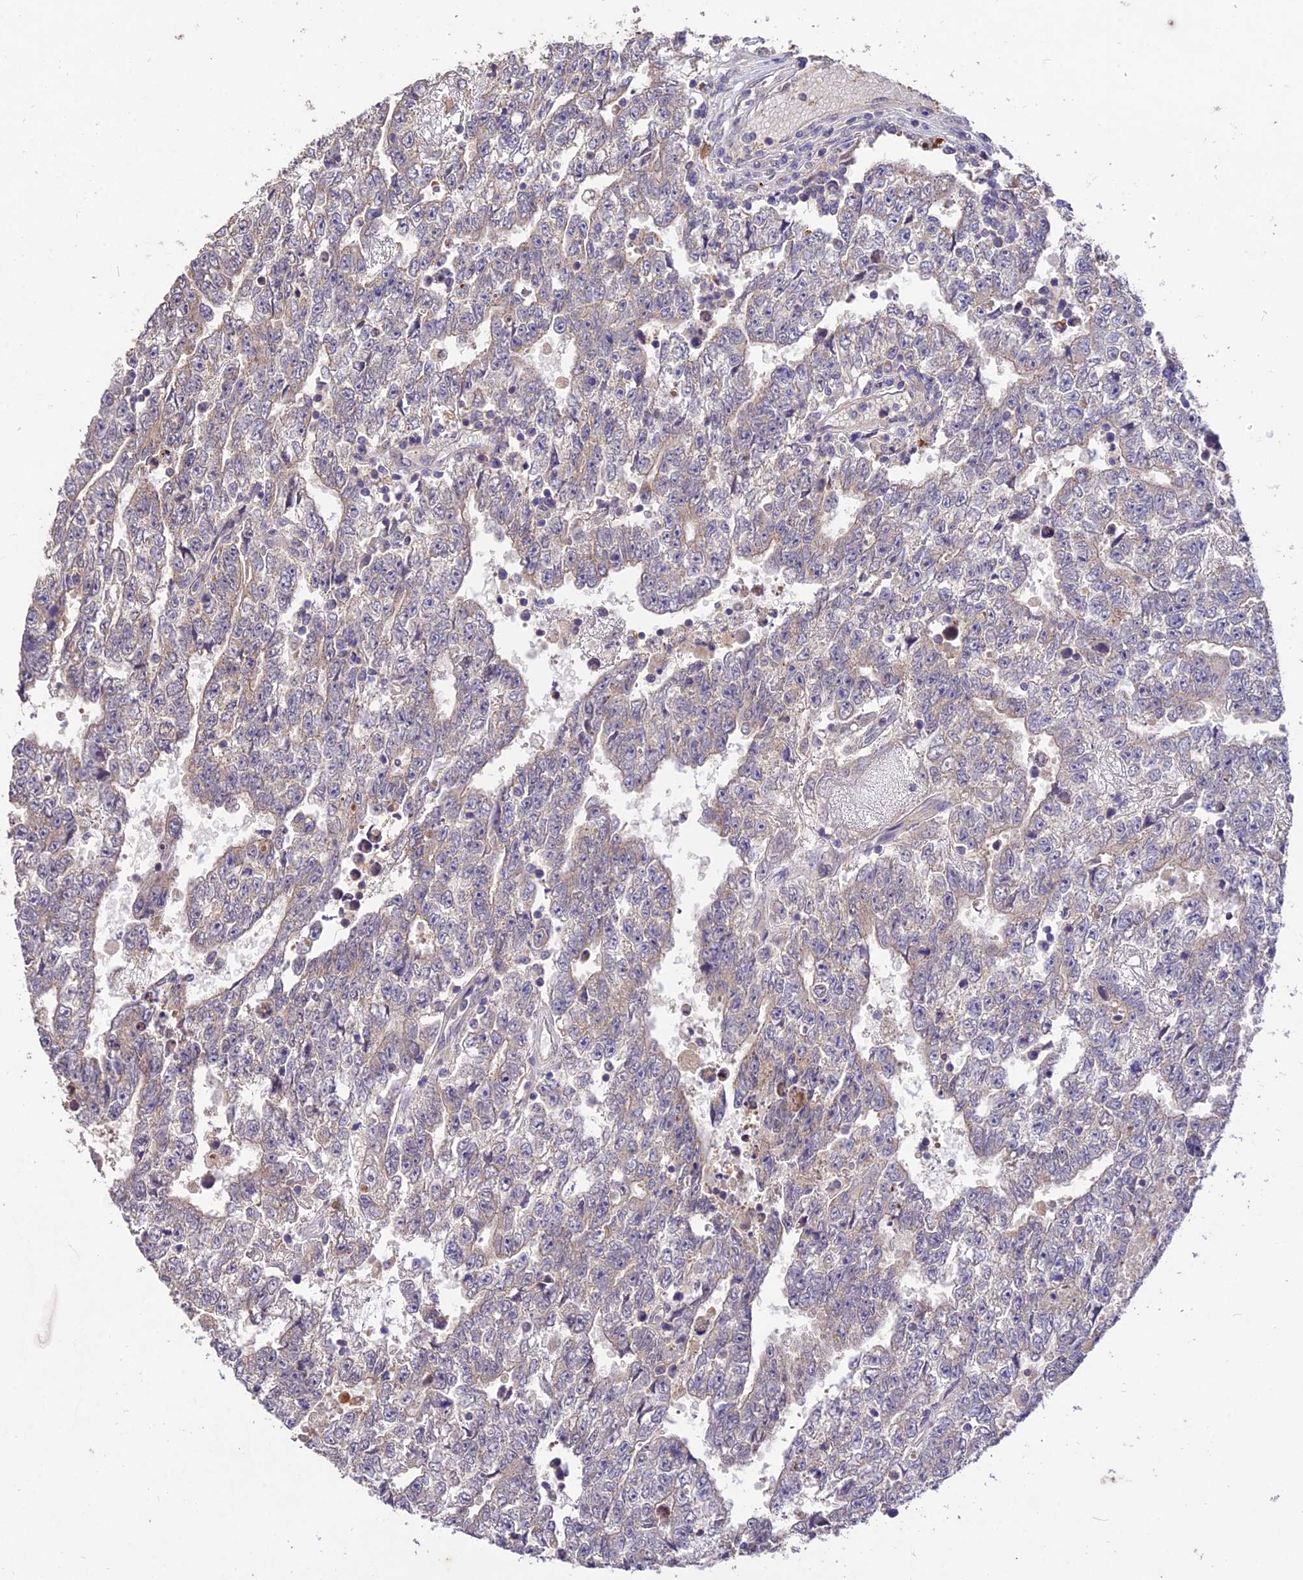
{"staining": {"intensity": "weak", "quantity": "25%-75%", "location": "cytoplasmic/membranous"}, "tissue": "testis cancer", "cell_type": "Tumor cells", "image_type": "cancer", "snomed": [{"axis": "morphology", "description": "Carcinoma, Embryonal, NOS"}, {"axis": "topography", "description": "Testis"}], "caption": "An image showing weak cytoplasmic/membranous positivity in about 25%-75% of tumor cells in testis embryonal carcinoma, as visualized by brown immunohistochemical staining.", "gene": "SDHD", "patient": {"sex": "male", "age": 25}}